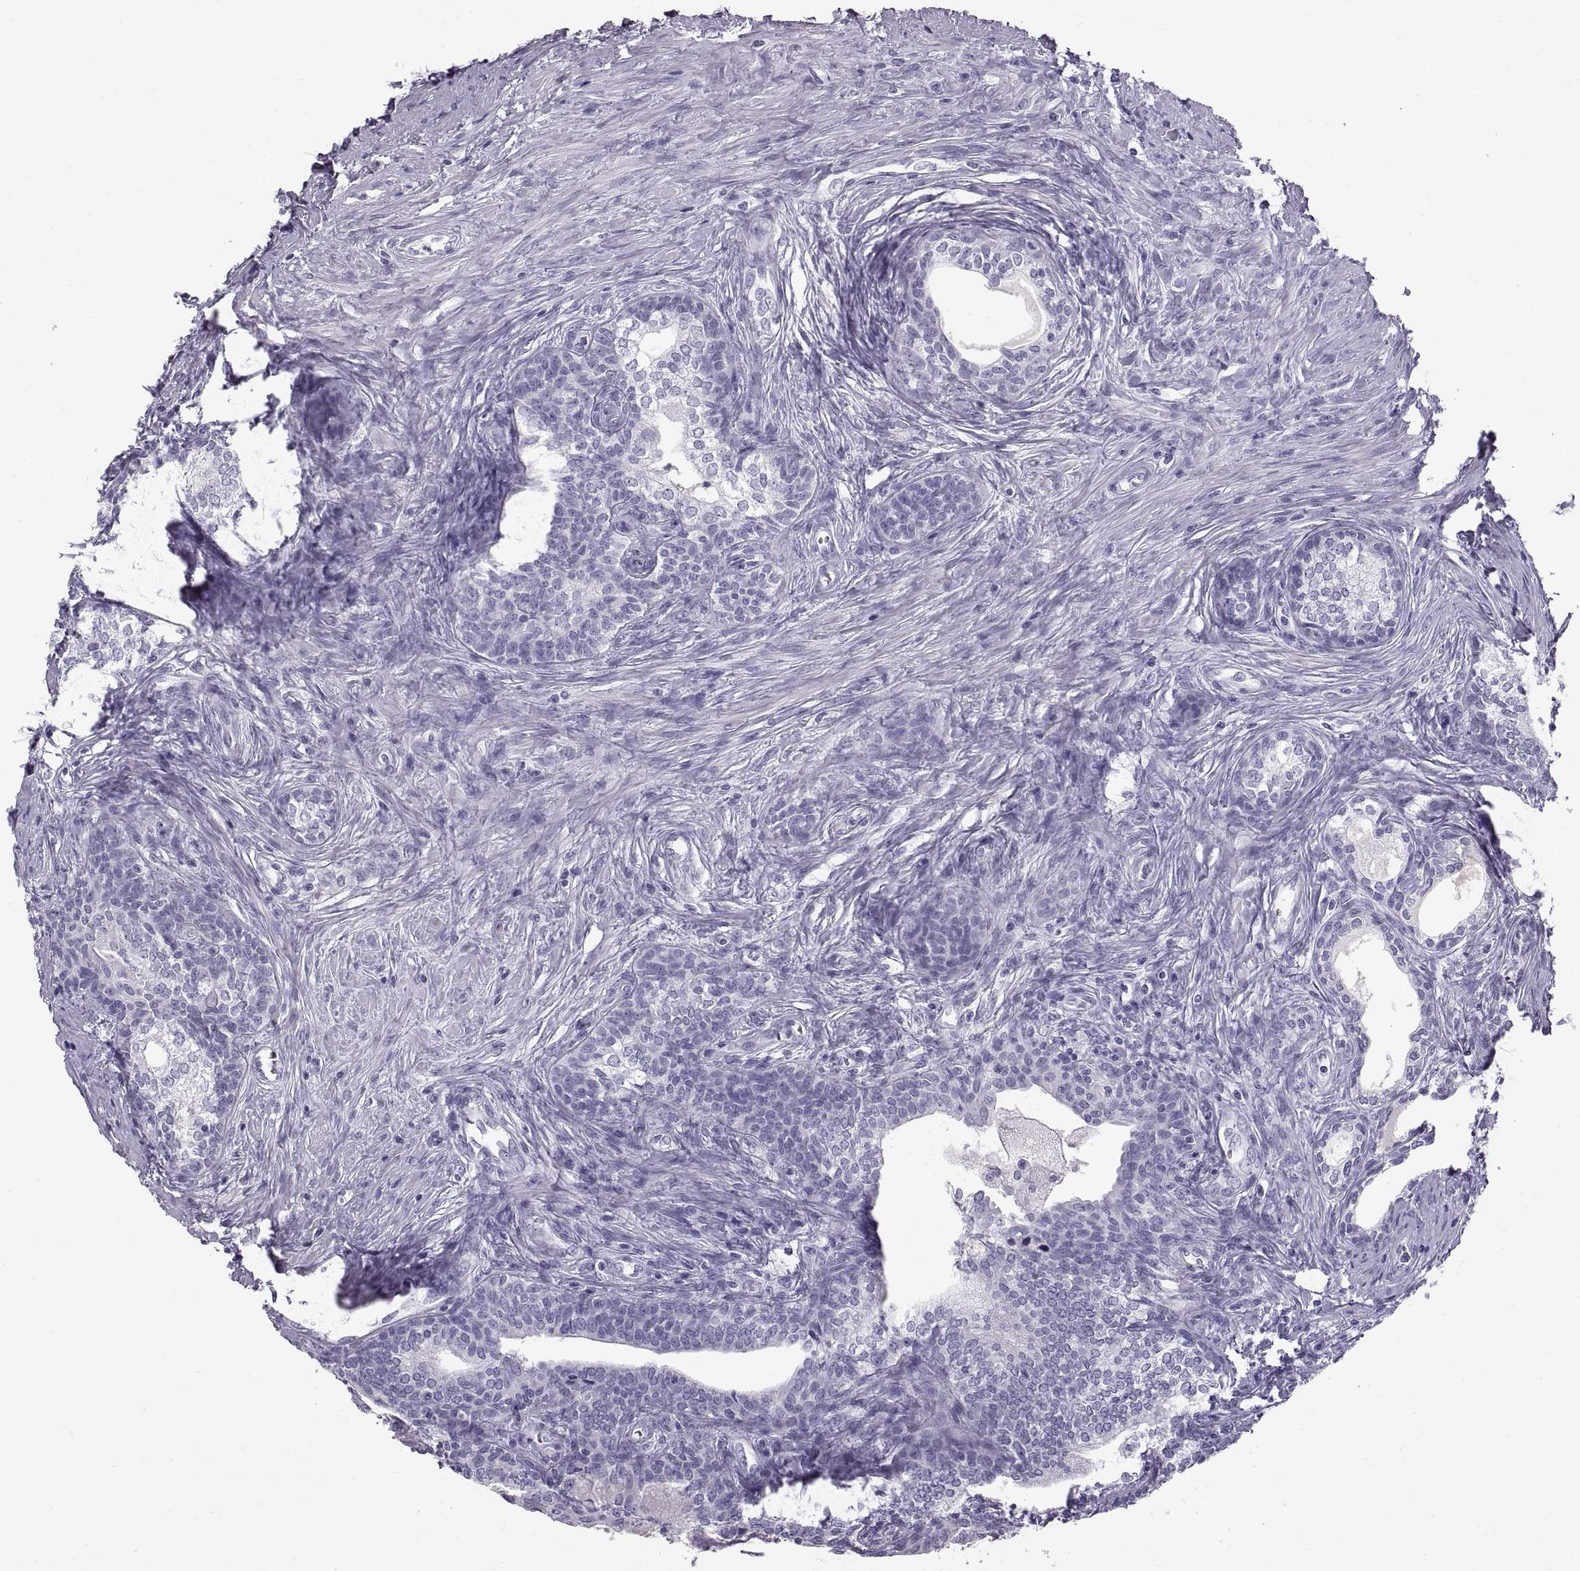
{"staining": {"intensity": "negative", "quantity": "none", "location": "none"}, "tissue": "prostate", "cell_type": "Glandular cells", "image_type": "normal", "snomed": [{"axis": "morphology", "description": "Normal tissue, NOS"}, {"axis": "topography", "description": "Prostate"}], "caption": "A micrograph of prostate stained for a protein reveals no brown staining in glandular cells. (Stains: DAB (3,3'-diaminobenzidine) immunohistochemistry (IHC) with hematoxylin counter stain, Microscopy: brightfield microscopy at high magnification).", "gene": "WFDC8", "patient": {"sex": "male", "age": 65}}